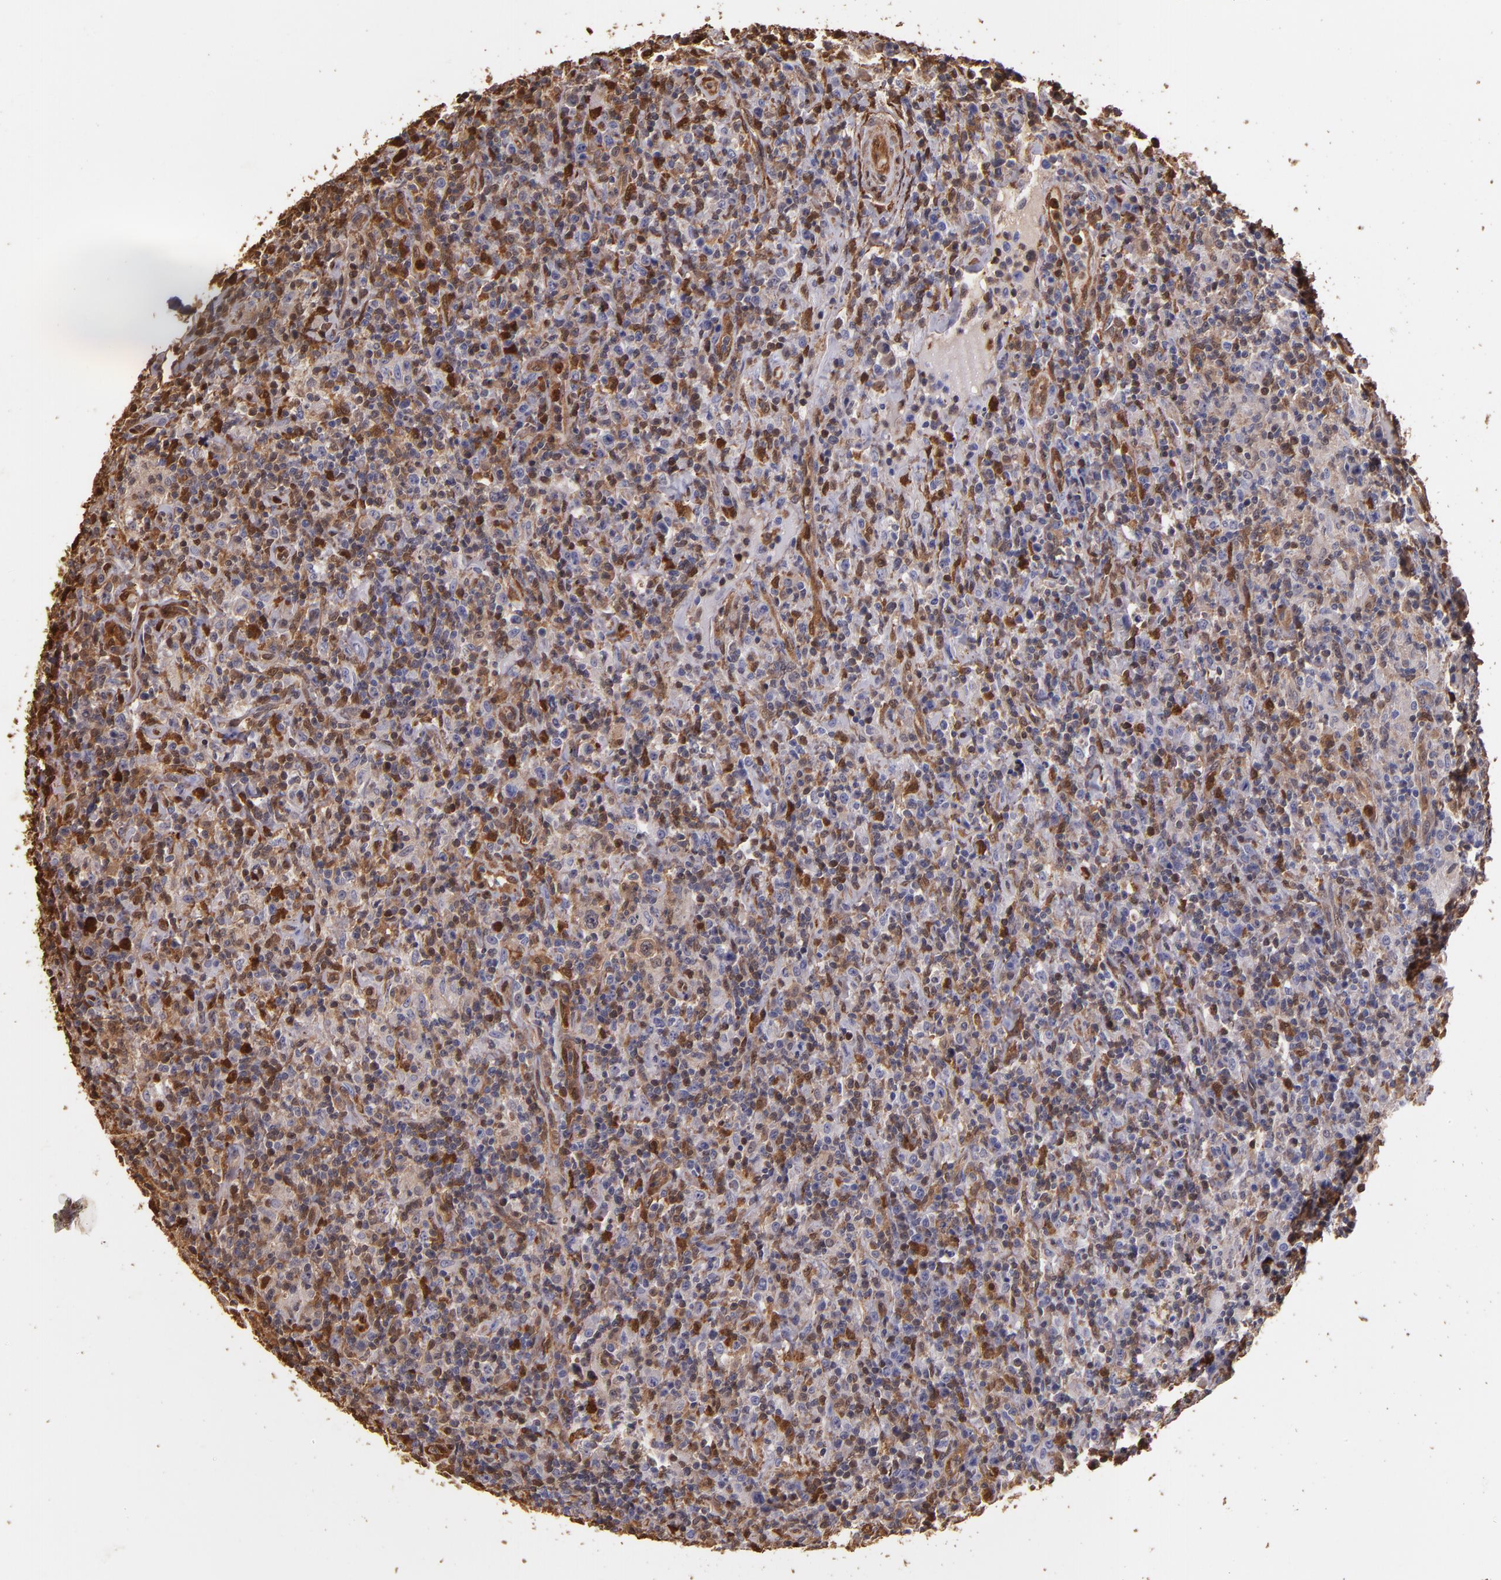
{"staining": {"intensity": "strong", "quantity": "25%-75%", "location": "cytoplasmic/membranous,nuclear"}, "tissue": "lymphoma", "cell_type": "Tumor cells", "image_type": "cancer", "snomed": [{"axis": "morphology", "description": "Hodgkin's disease, NOS"}, {"axis": "topography", "description": "Lymph node"}], "caption": "Protein expression analysis of Hodgkin's disease shows strong cytoplasmic/membranous and nuclear positivity in about 25%-75% of tumor cells. (DAB (3,3'-diaminobenzidine) IHC, brown staining for protein, blue staining for nuclei).", "gene": "S100A6", "patient": {"sex": "male", "age": 65}}